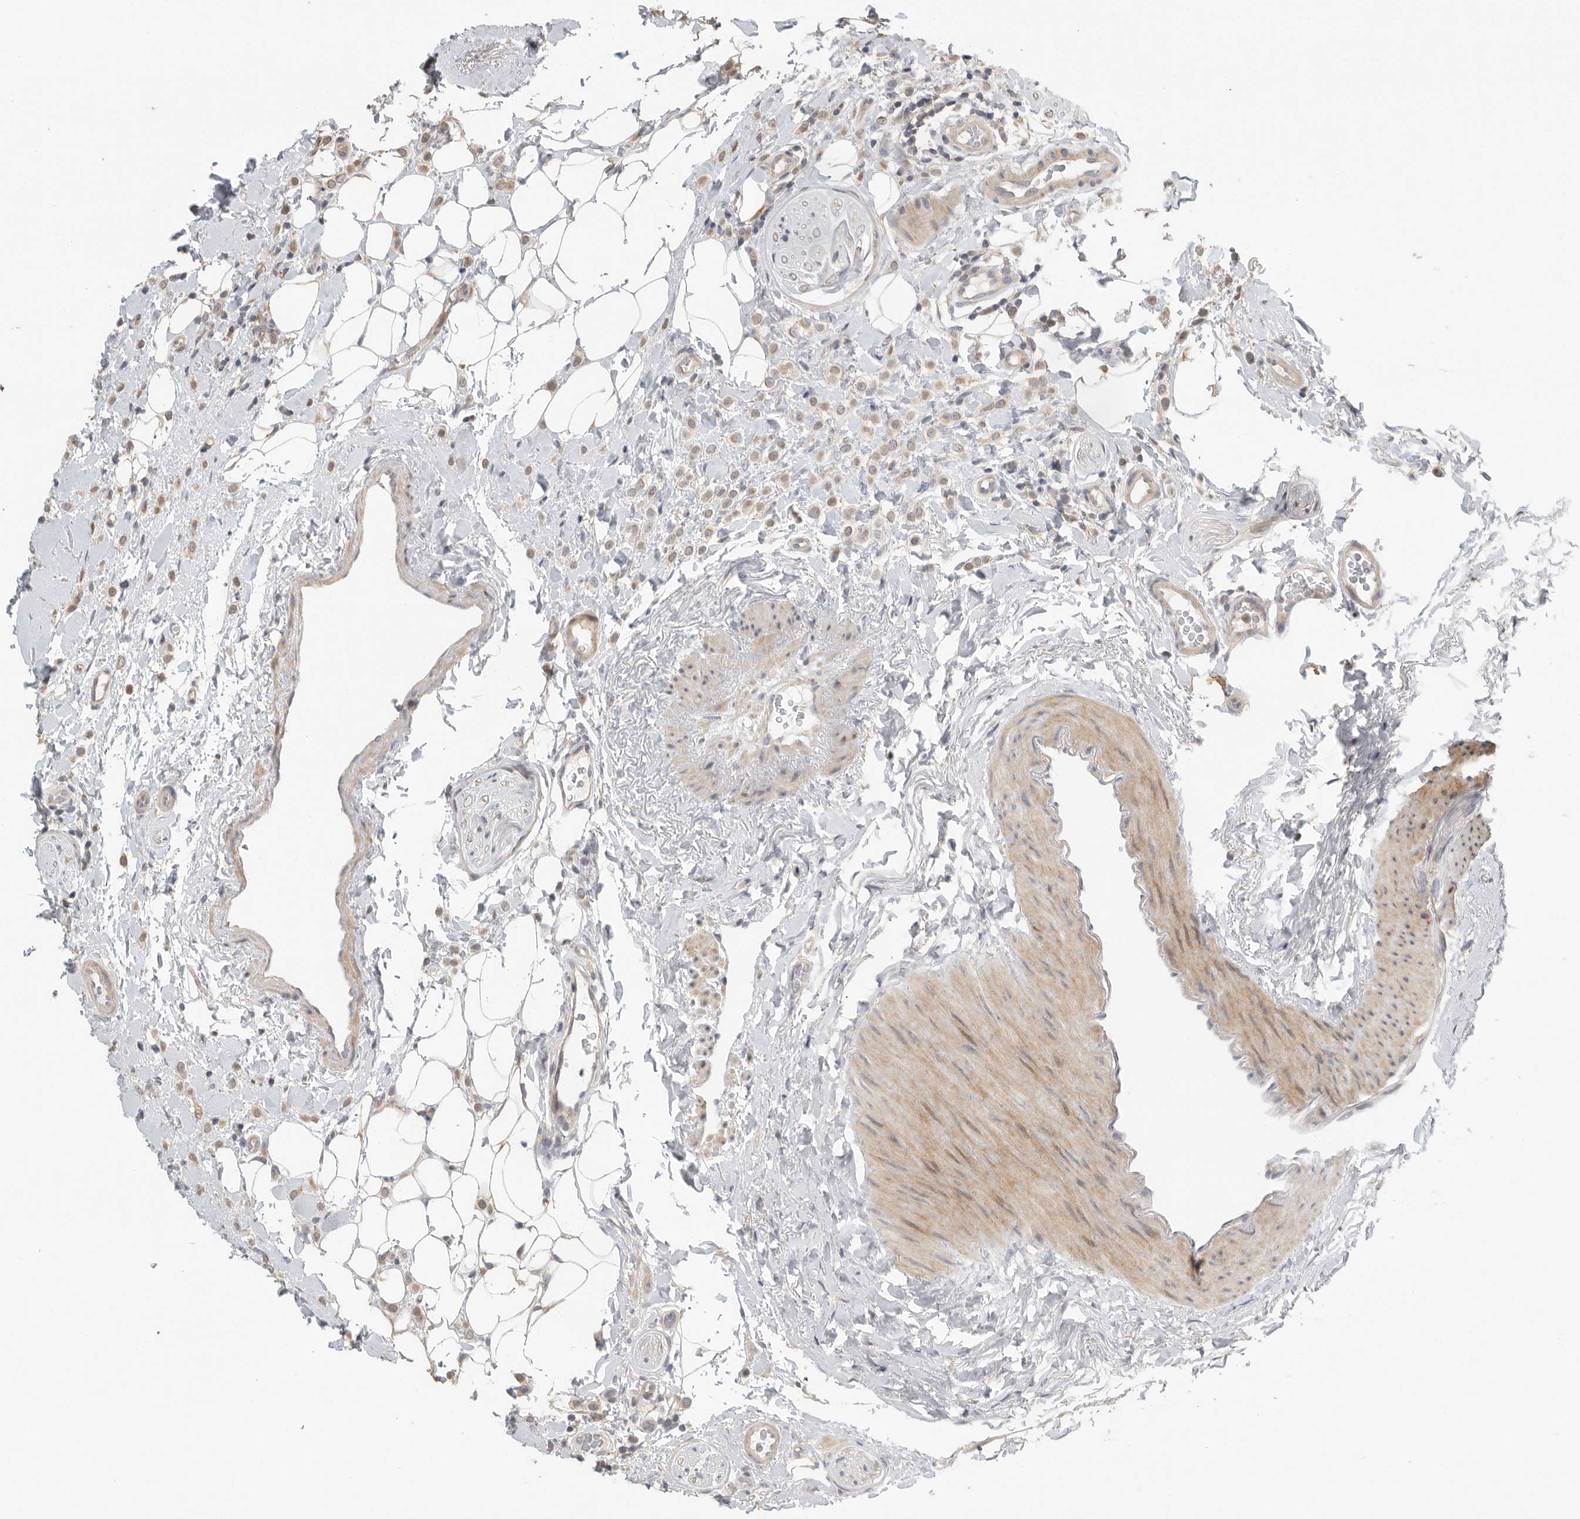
{"staining": {"intensity": "weak", "quantity": "25%-75%", "location": "cytoplasmic/membranous"}, "tissue": "breast cancer", "cell_type": "Tumor cells", "image_type": "cancer", "snomed": [{"axis": "morphology", "description": "Normal tissue, NOS"}, {"axis": "morphology", "description": "Lobular carcinoma"}, {"axis": "topography", "description": "Breast"}], "caption": "Breast cancer (lobular carcinoma) tissue shows weak cytoplasmic/membranous staining in about 25%-75% of tumor cells, visualized by immunohistochemistry. The staining was performed using DAB, with brown indicating positive protein expression. Nuclei are stained blue with hematoxylin.", "gene": "SWT1", "patient": {"sex": "female", "age": 50}}